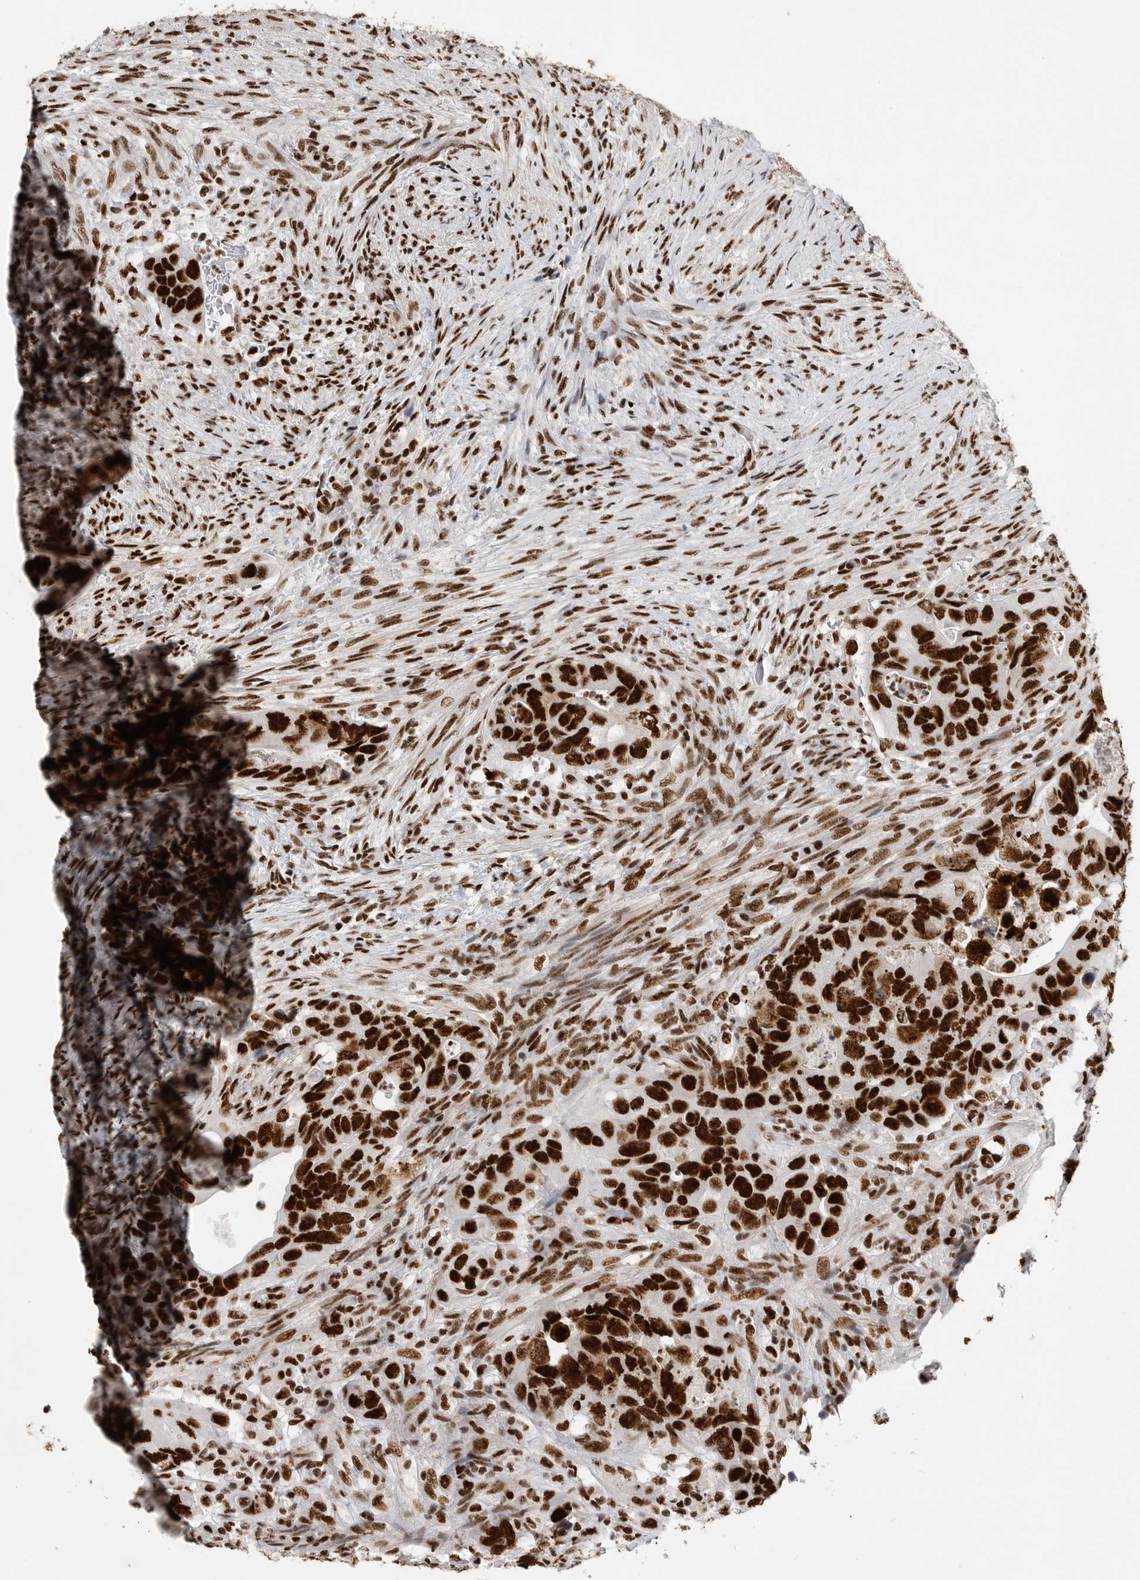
{"staining": {"intensity": "strong", "quantity": ">75%", "location": "nuclear"}, "tissue": "colorectal cancer", "cell_type": "Tumor cells", "image_type": "cancer", "snomed": [{"axis": "morphology", "description": "Adenocarcinoma, NOS"}, {"axis": "topography", "description": "Rectum"}], "caption": "Immunohistochemical staining of human colorectal cancer displays high levels of strong nuclear protein staining in approximately >75% of tumor cells.", "gene": "BCLAF1", "patient": {"sex": "male", "age": 63}}